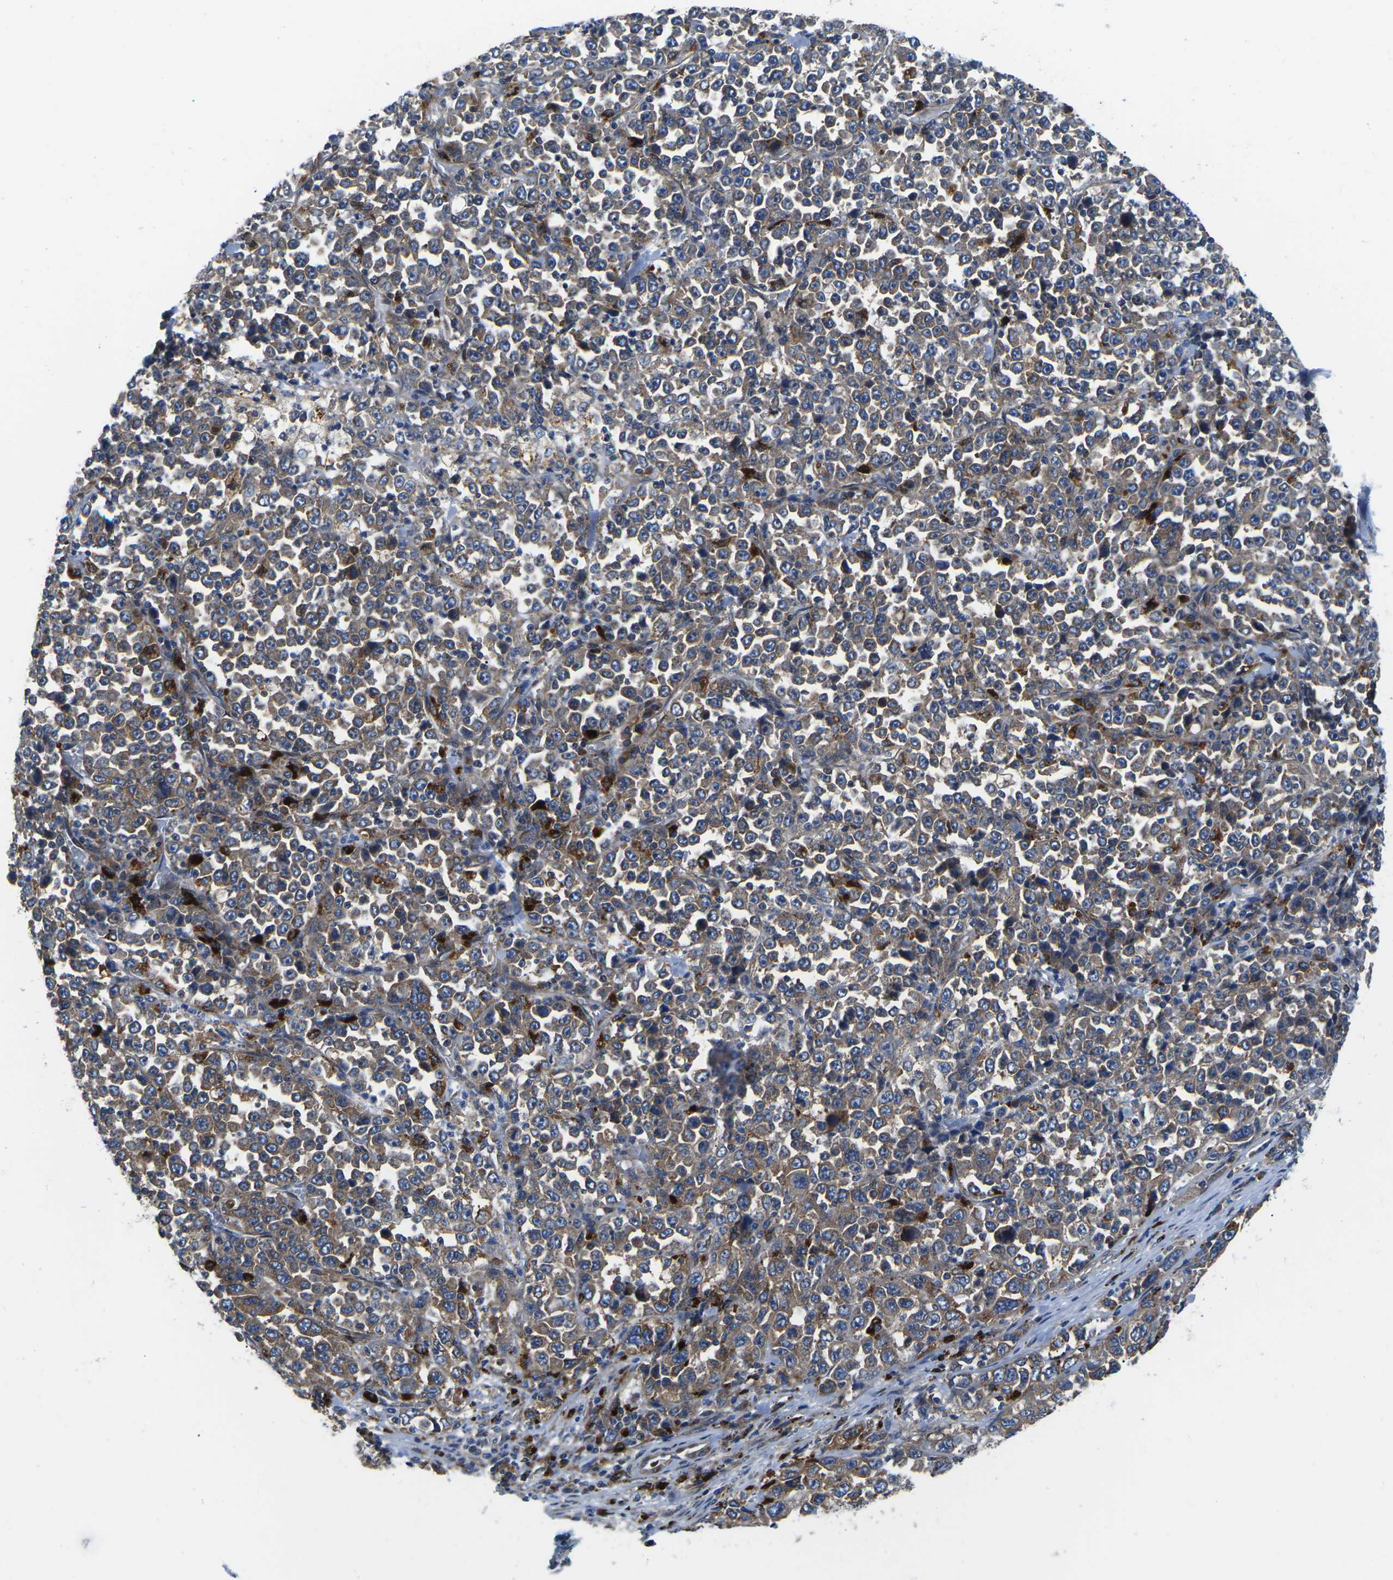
{"staining": {"intensity": "moderate", "quantity": ">75%", "location": "cytoplasmic/membranous"}, "tissue": "stomach cancer", "cell_type": "Tumor cells", "image_type": "cancer", "snomed": [{"axis": "morphology", "description": "Normal tissue, NOS"}, {"axis": "morphology", "description": "Adenocarcinoma, NOS"}, {"axis": "topography", "description": "Stomach, upper"}, {"axis": "topography", "description": "Stomach"}], "caption": "Protein expression by immunohistochemistry exhibits moderate cytoplasmic/membranous expression in about >75% of tumor cells in stomach cancer. Immunohistochemistry (ihc) stains the protein of interest in brown and the nuclei are stained blue.", "gene": "DLG1", "patient": {"sex": "male", "age": 59}}